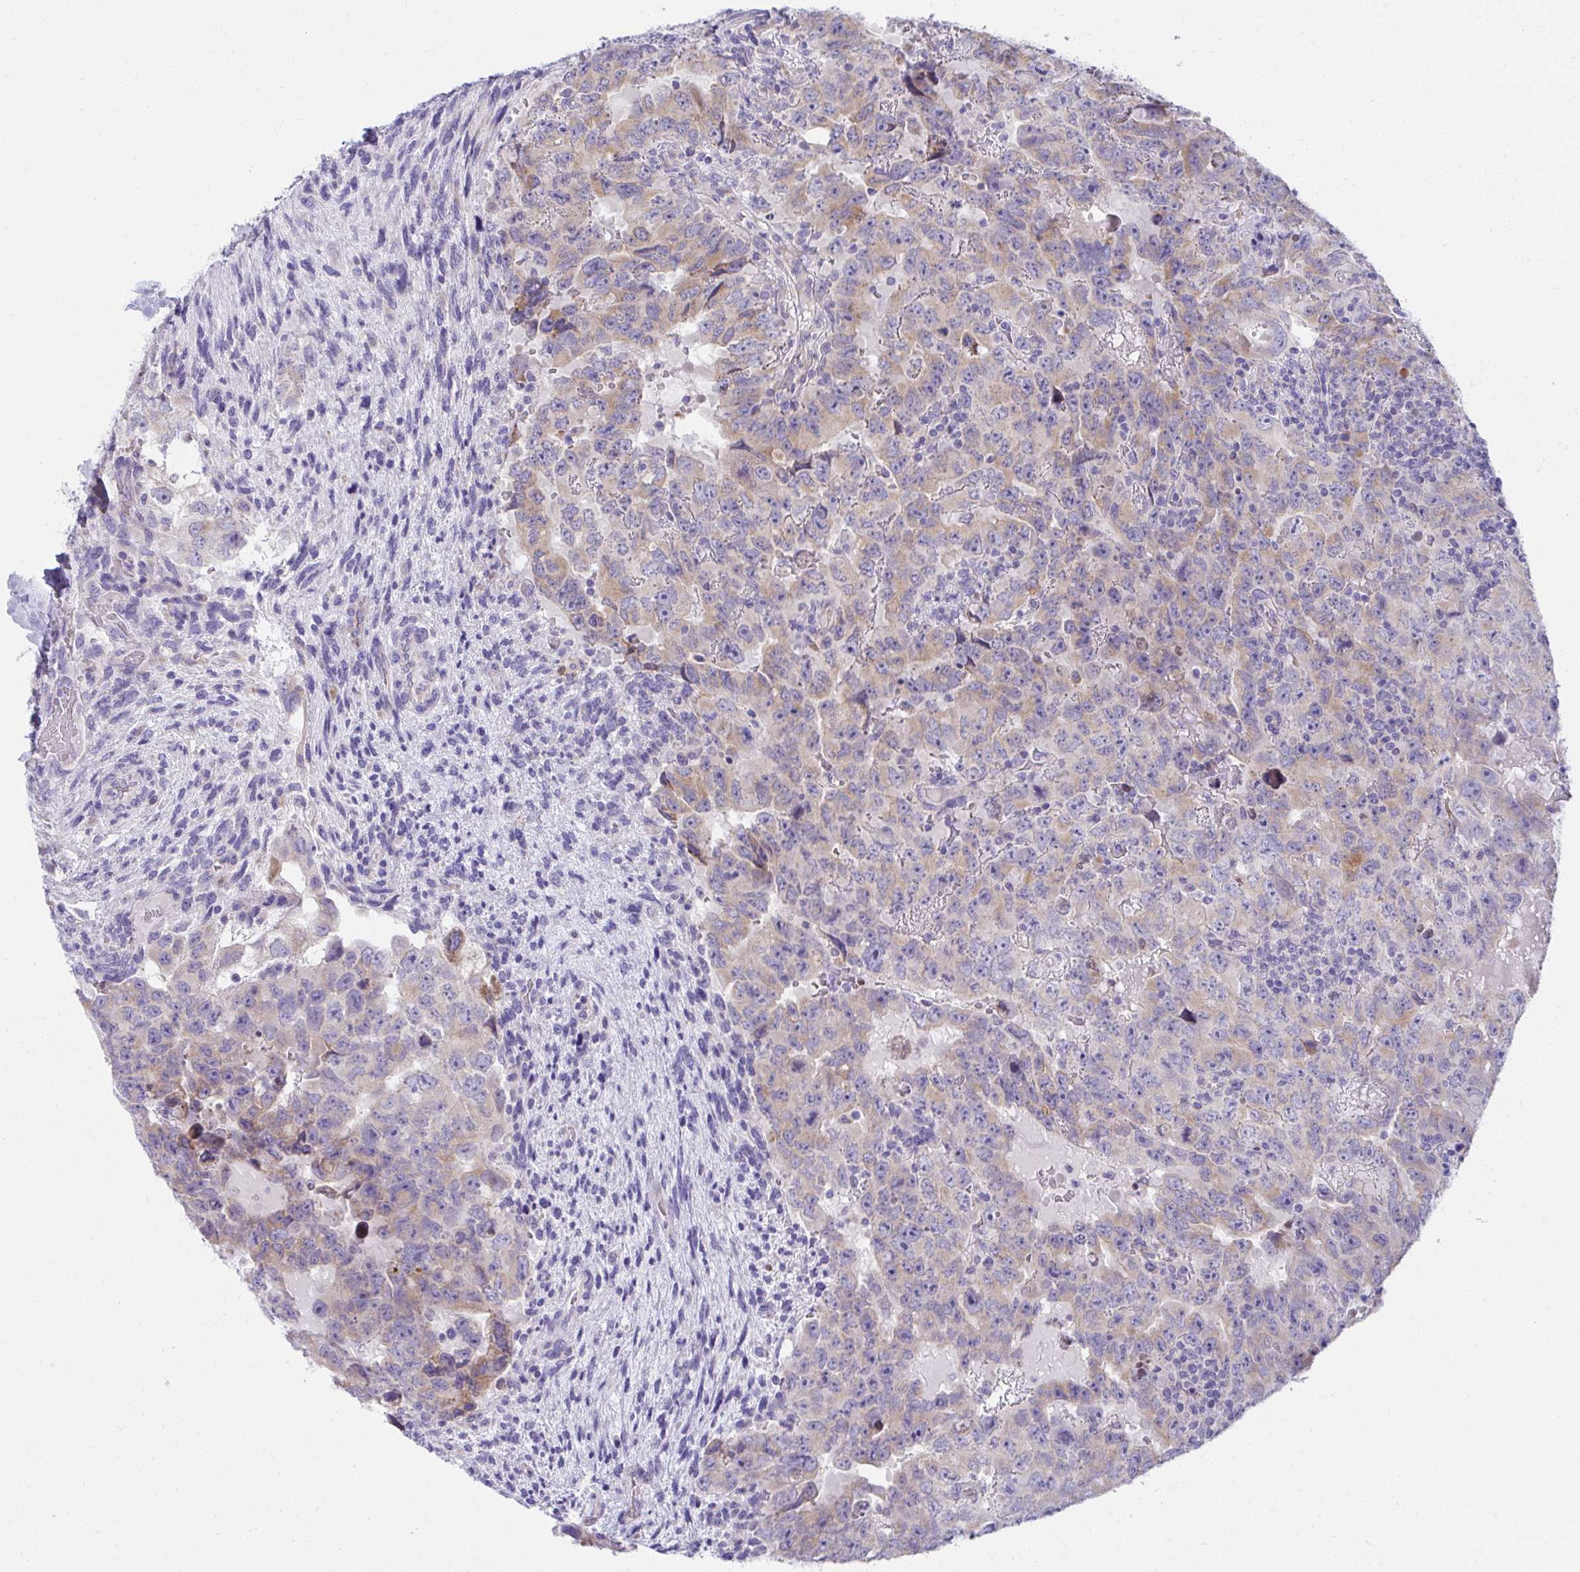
{"staining": {"intensity": "weak", "quantity": ">75%", "location": "cytoplasmic/membranous"}, "tissue": "testis cancer", "cell_type": "Tumor cells", "image_type": "cancer", "snomed": [{"axis": "morphology", "description": "Carcinoma, Embryonal, NOS"}, {"axis": "topography", "description": "Testis"}], "caption": "Brown immunohistochemical staining in testis cancer (embryonal carcinoma) demonstrates weak cytoplasmic/membranous staining in about >75% of tumor cells.", "gene": "FASLG", "patient": {"sex": "male", "age": 24}}